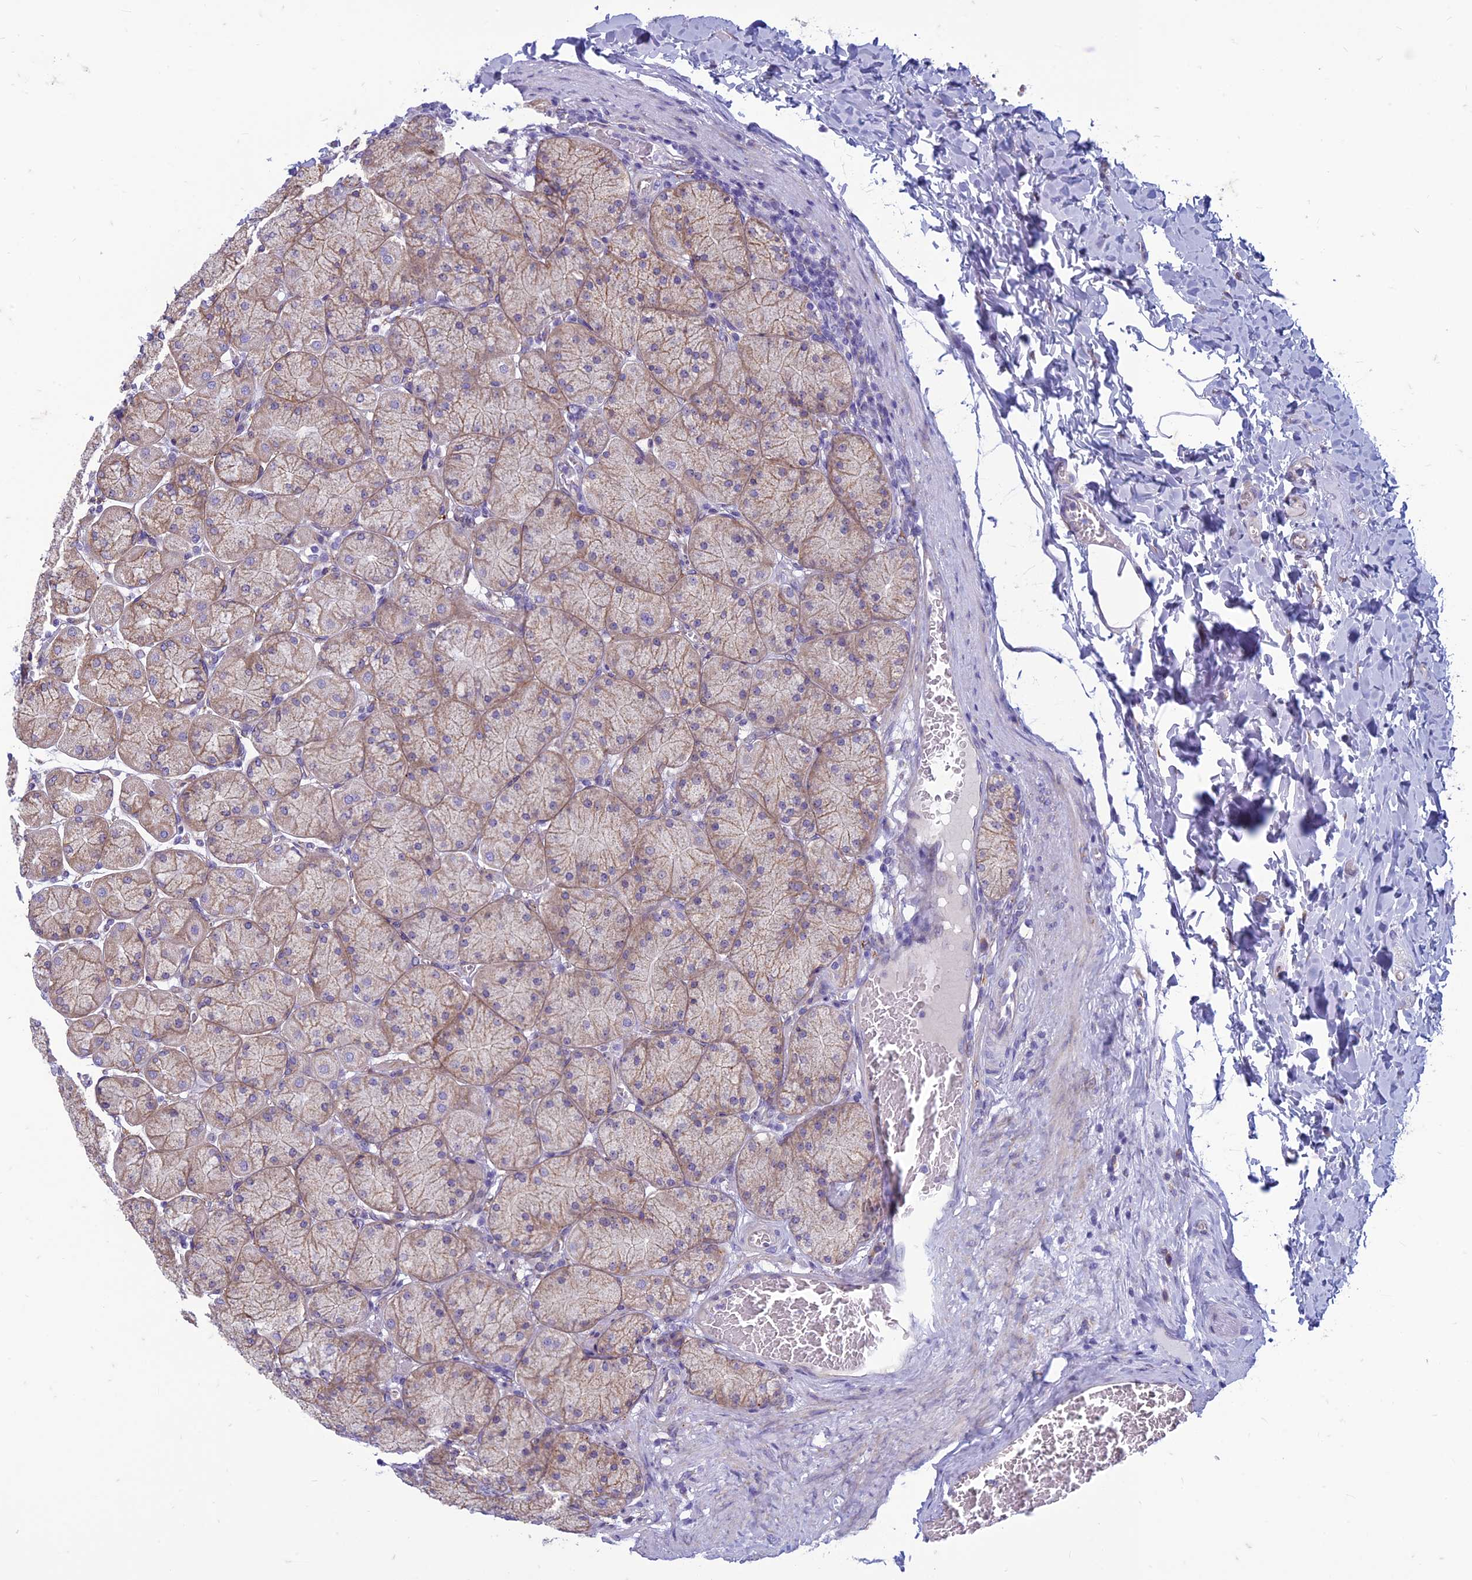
{"staining": {"intensity": "moderate", "quantity": "25%-75%", "location": "cytoplasmic/membranous"}, "tissue": "stomach", "cell_type": "Glandular cells", "image_type": "normal", "snomed": [{"axis": "morphology", "description": "Normal tissue, NOS"}, {"axis": "topography", "description": "Stomach, upper"}], "caption": "DAB (3,3'-diaminobenzidine) immunohistochemical staining of normal human stomach reveals moderate cytoplasmic/membranous protein staining in approximately 25%-75% of glandular cells.", "gene": "CENATAC", "patient": {"sex": "female", "age": 56}}